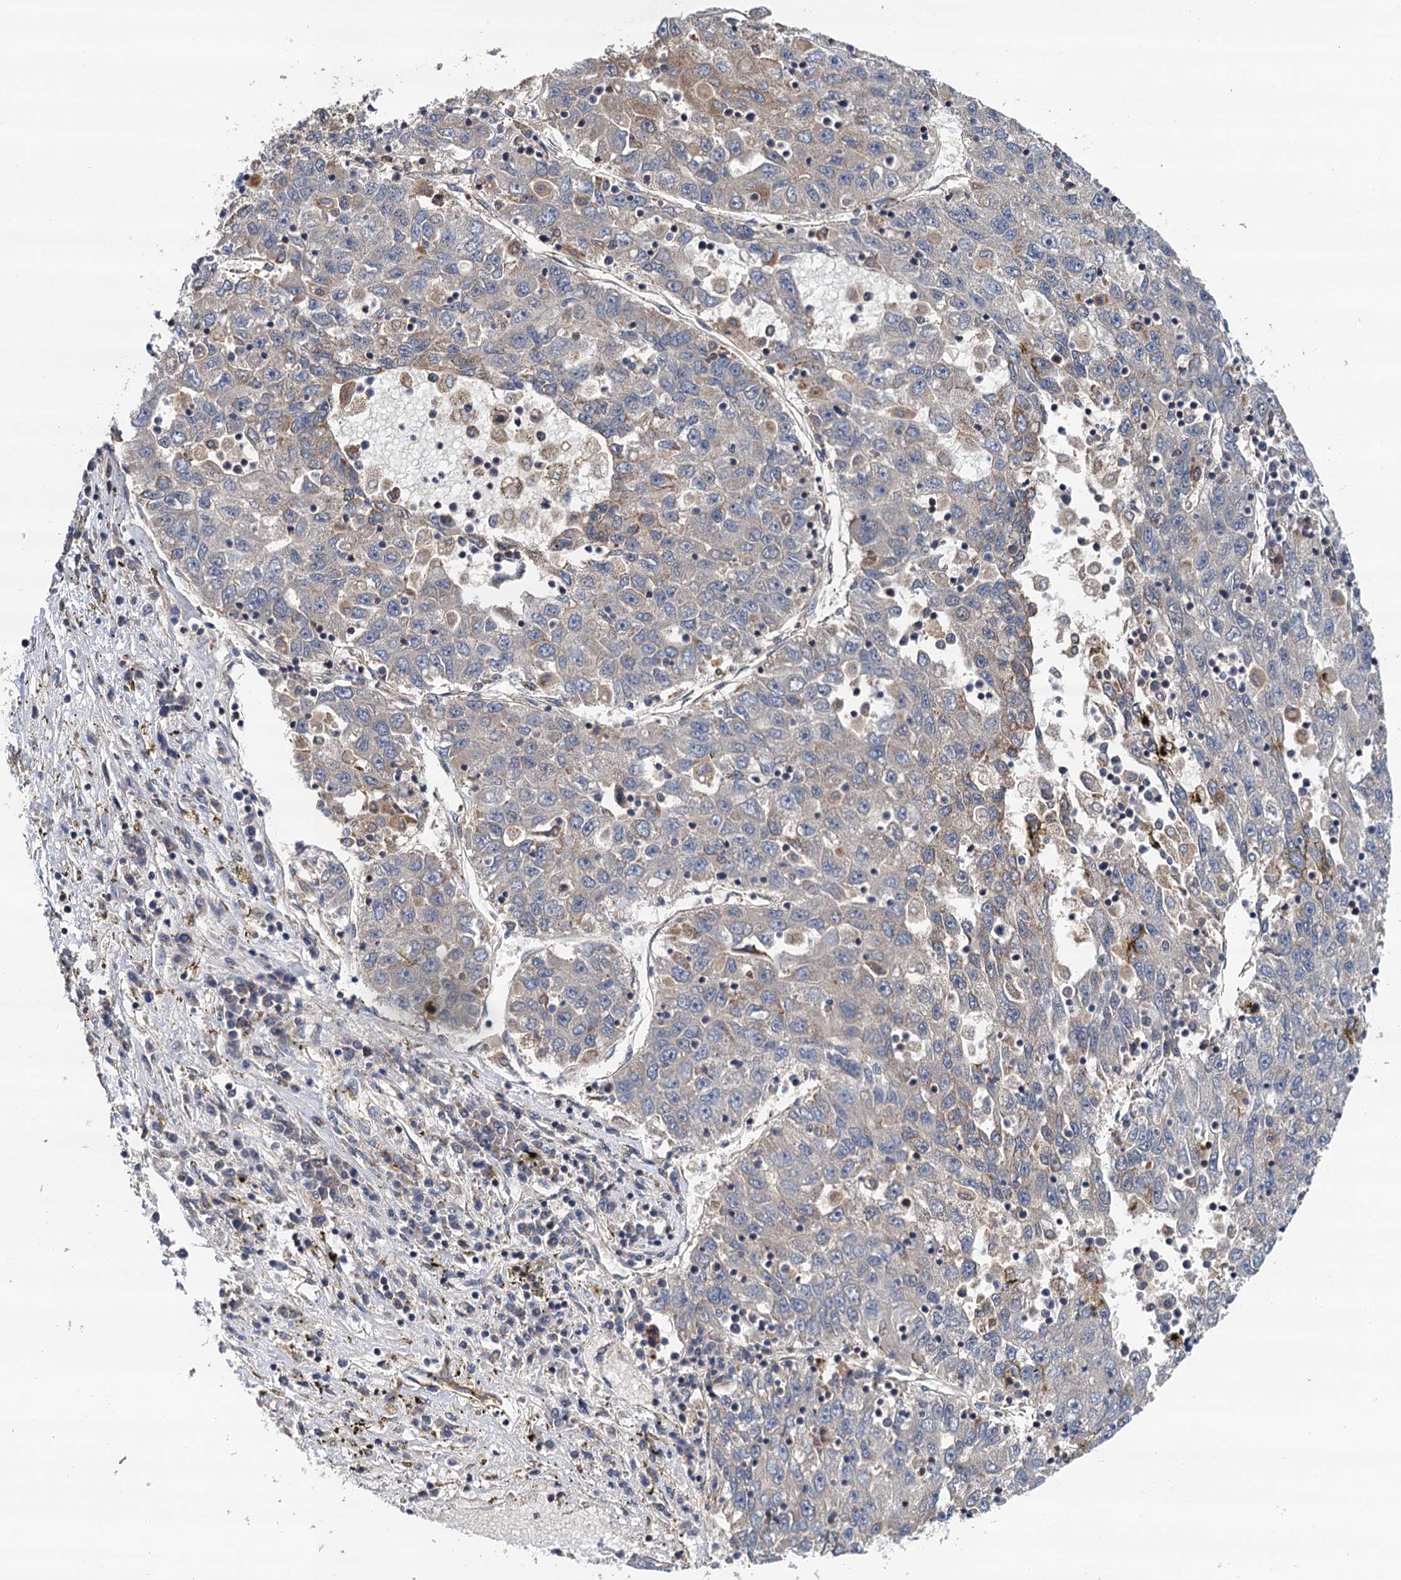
{"staining": {"intensity": "weak", "quantity": "<25%", "location": "cytoplasmic/membranous"}, "tissue": "liver cancer", "cell_type": "Tumor cells", "image_type": "cancer", "snomed": [{"axis": "morphology", "description": "Carcinoma, Hepatocellular, NOS"}, {"axis": "topography", "description": "Liver"}], "caption": "DAB immunohistochemical staining of human hepatocellular carcinoma (liver) demonstrates no significant expression in tumor cells. The staining is performed using DAB brown chromogen with nuclei counter-stained in using hematoxylin.", "gene": "CMPK2", "patient": {"sex": "male", "age": 49}}